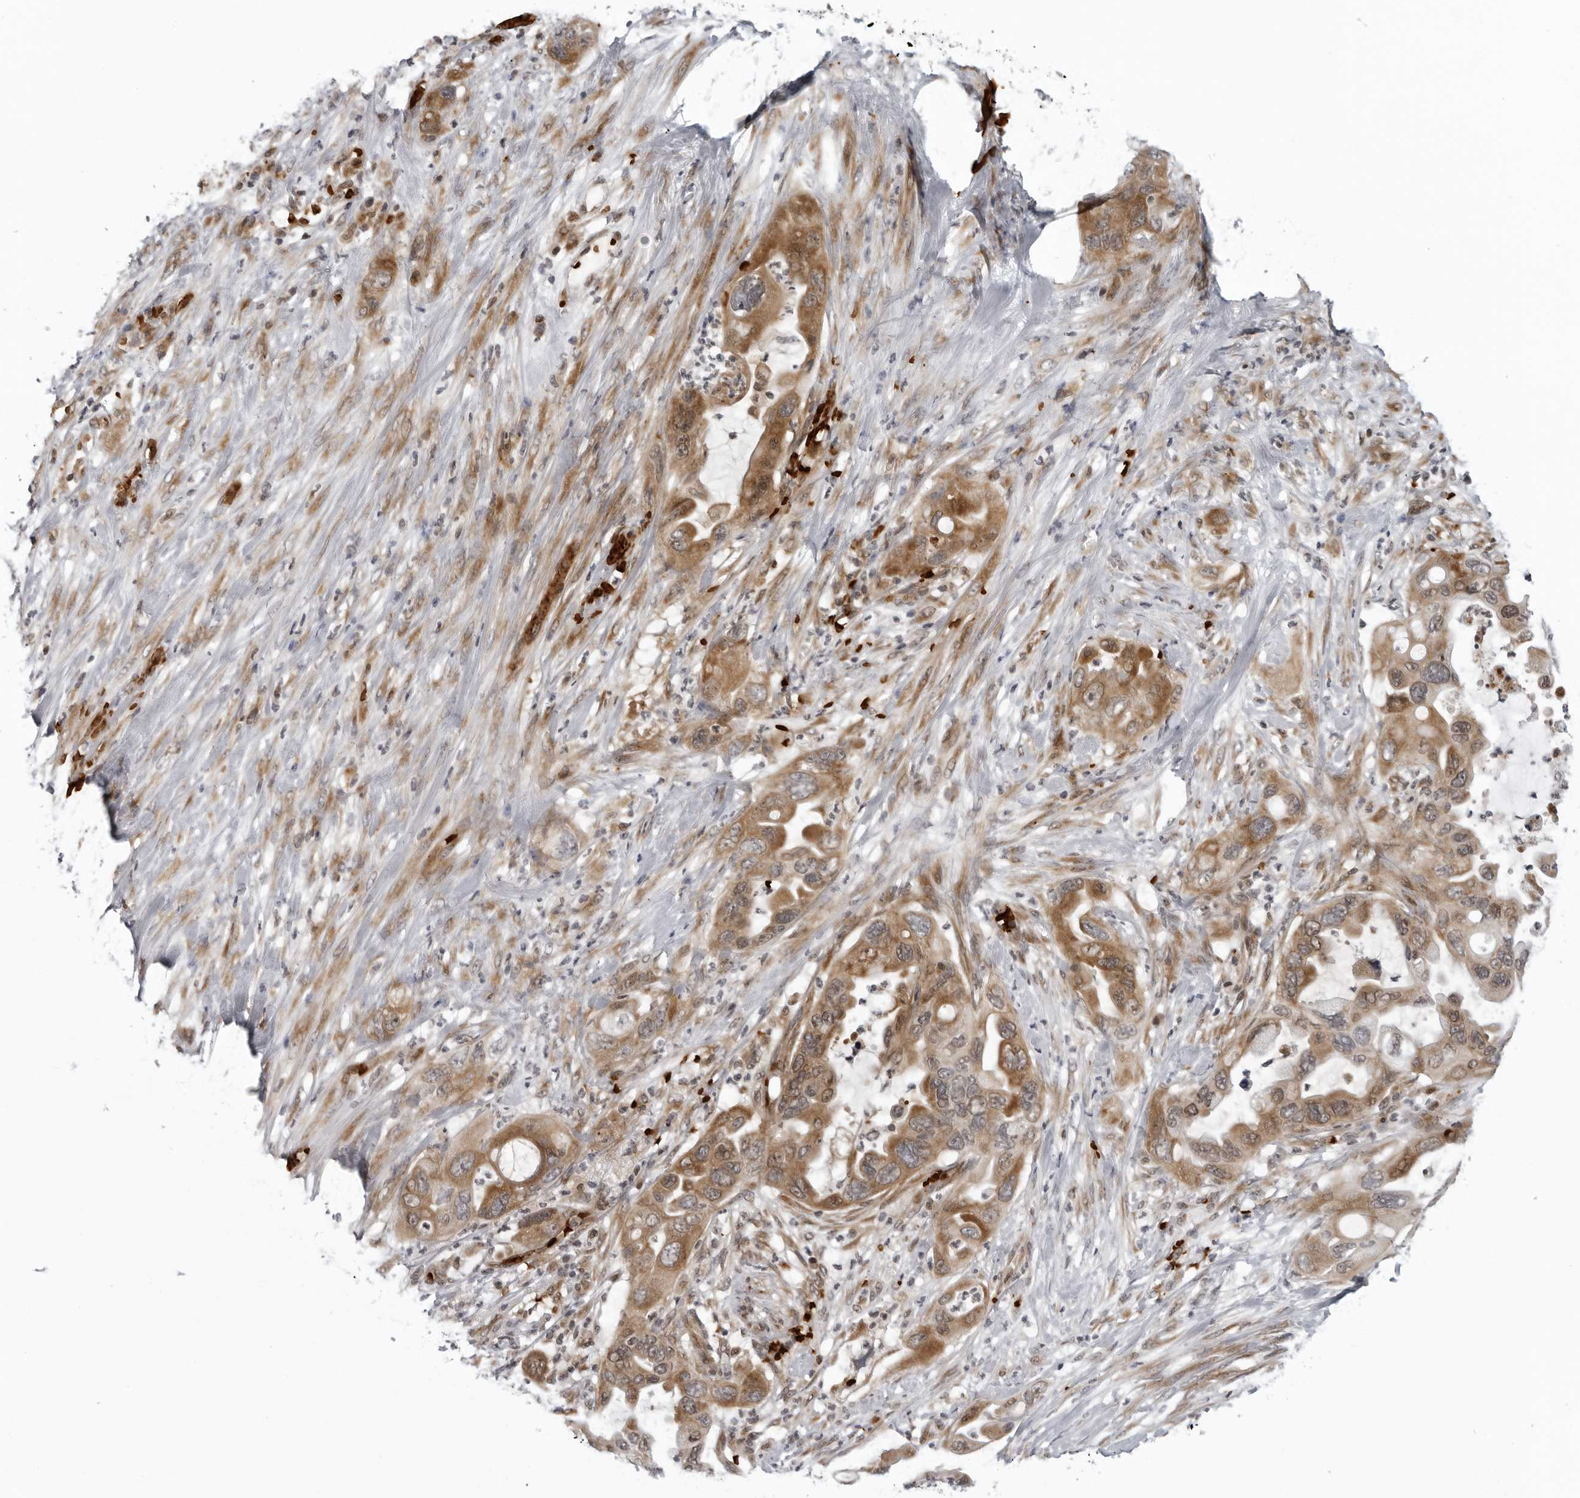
{"staining": {"intensity": "moderate", "quantity": ">75%", "location": "cytoplasmic/membranous"}, "tissue": "pancreatic cancer", "cell_type": "Tumor cells", "image_type": "cancer", "snomed": [{"axis": "morphology", "description": "Adenocarcinoma, NOS"}, {"axis": "topography", "description": "Pancreas"}], "caption": "Immunohistochemistry (IHC) staining of pancreatic adenocarcinoma, which displays medium levels of moderate cytoplasmic/membranous positivity in approximately >75% of tumor cells indicating moderate cytoplasmic/membranous protein staining. The staining was performed using DAB (3,3'-diaminobenzidine) (brown) for protein detection and nuclei were counterstained in hematoxylin (blue).", "gene": "THOP1", "patient": {"sex": "female", "age": 71}}